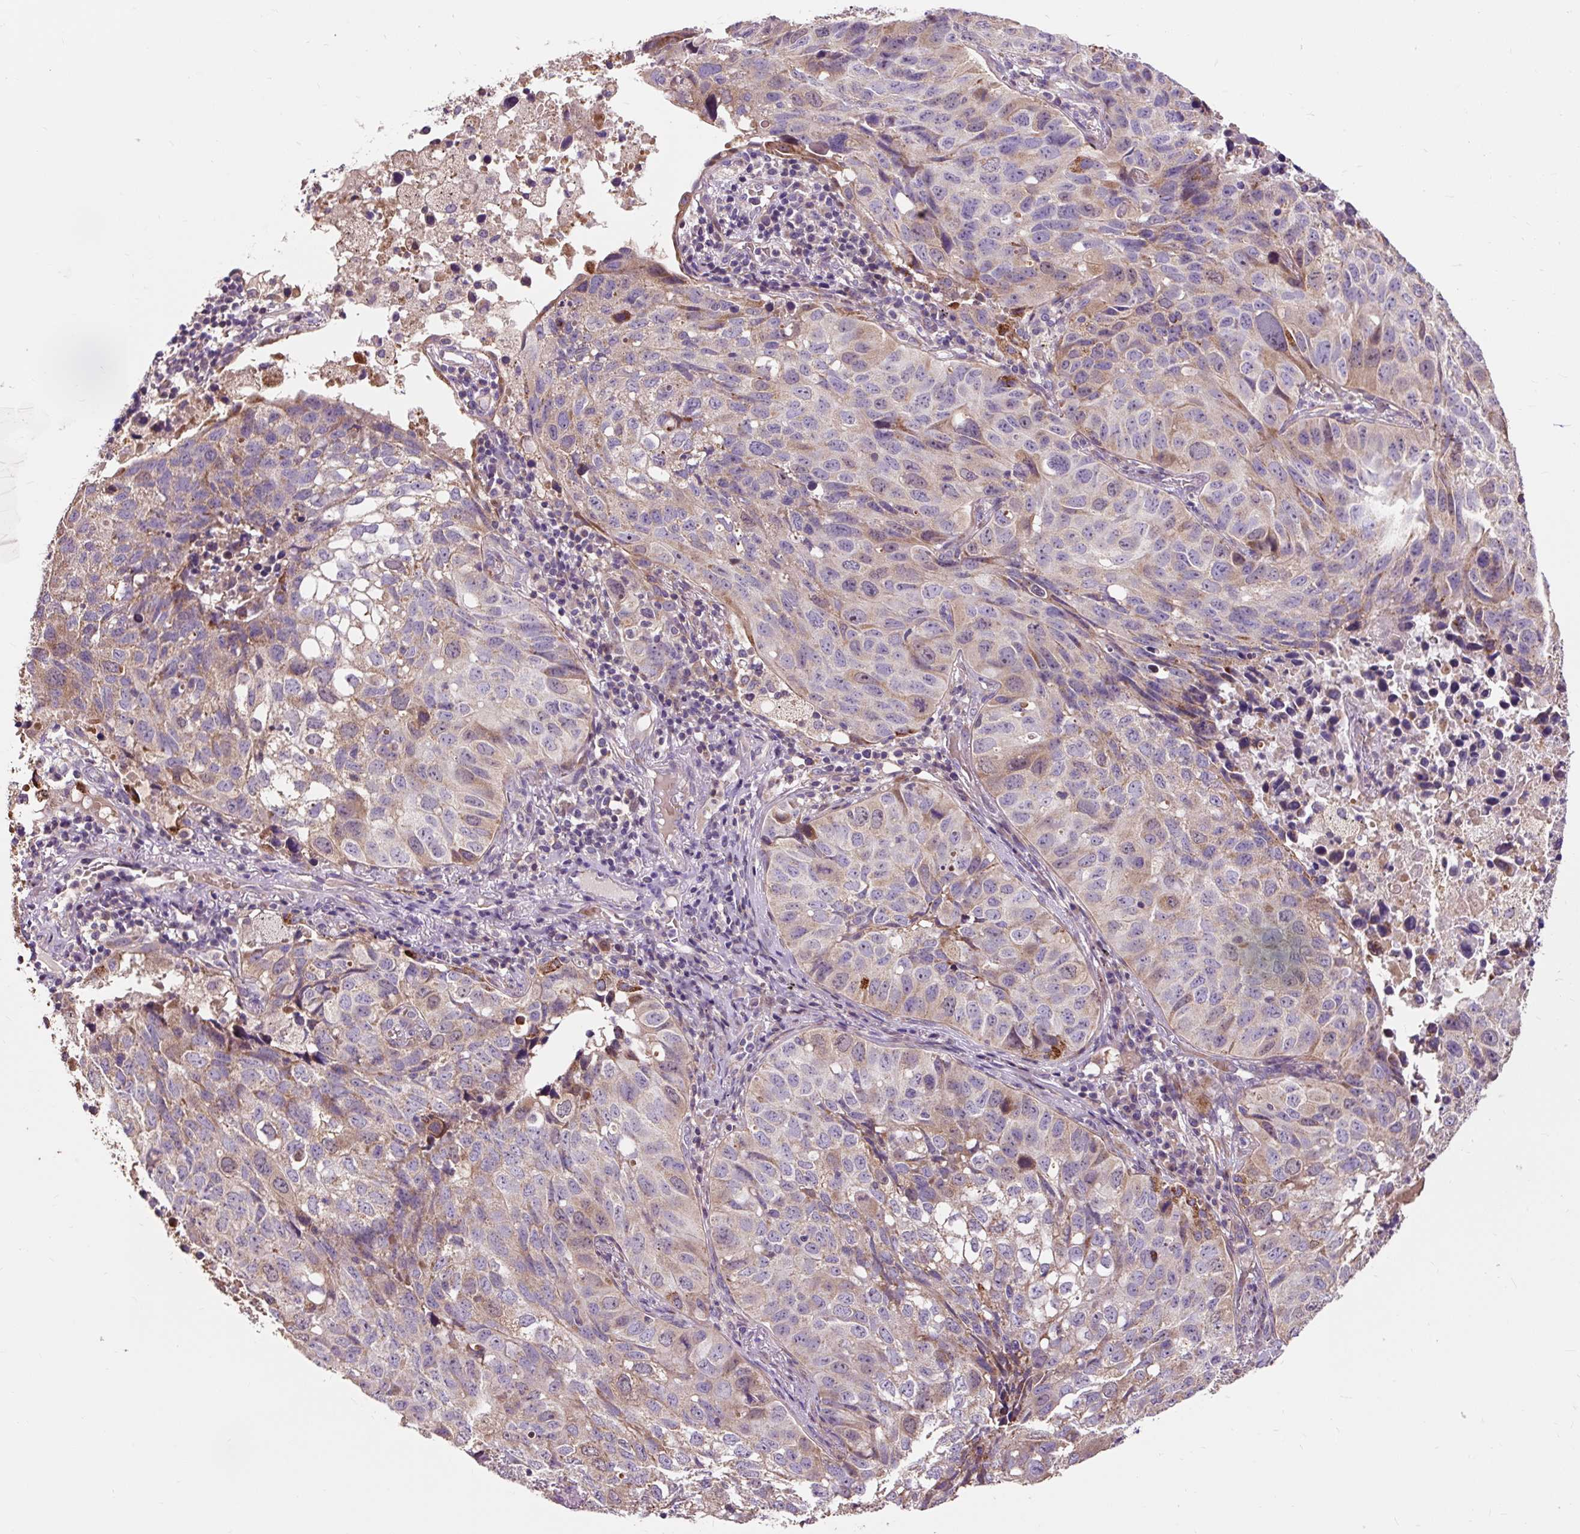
{"staining": {"intensity": "moderate", "quantity": "25%-75%", "location": "cytoplasmic/membranous"}, "tissue": "lung cancer", "cell_type": "Tumor cells", "image_type": "cancer", "snomed": [{"axis": "morphology", "description": "Squamous cell carcinoma, NOS"}, {"axis": "topography", "description": "Lung"}], "caption": "Human squamous cell carcinoma (lung) stained with a brown dye reveals moderate cytoplasmic/membranous positive expression in approximately 25%-75% of tumor cells.", "gene": "PRIMPOL", "patient": {"sex": "male", "age": 60}}